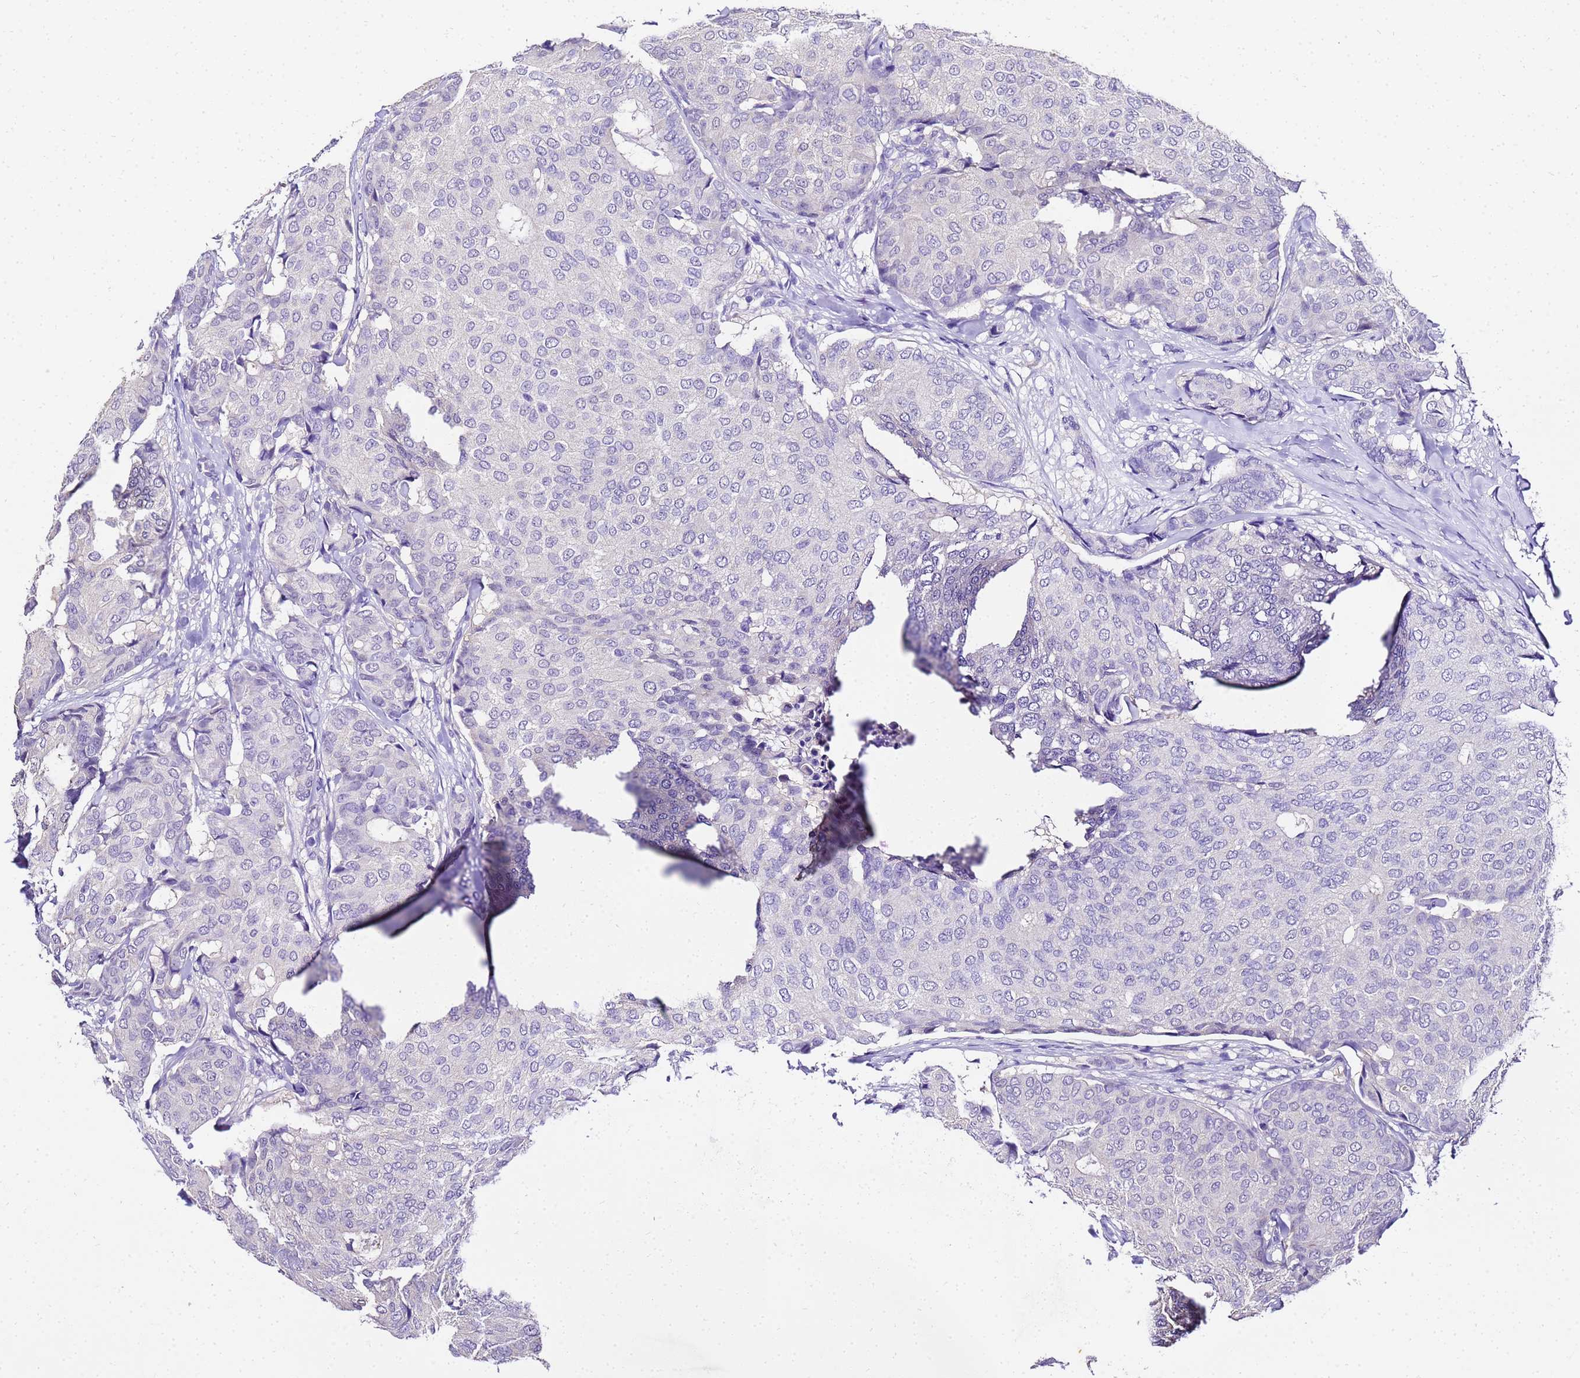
{"staining": {"intensity": "negative", "quantity": "none", "location": "none"}, "tissue": "breast cancer", "cell_type": "Tumor cells", "image_type": "cancer", "snomed": [{"axis": "morphology", "description": "Duct carcinoma"}, {"axis": "topography", "description": "Breast"}], "caption": "Tumor cells show no significant expression in breast cancer.", "gene": "HSPB6", "patient": {"sex": "female", "age": 75}}